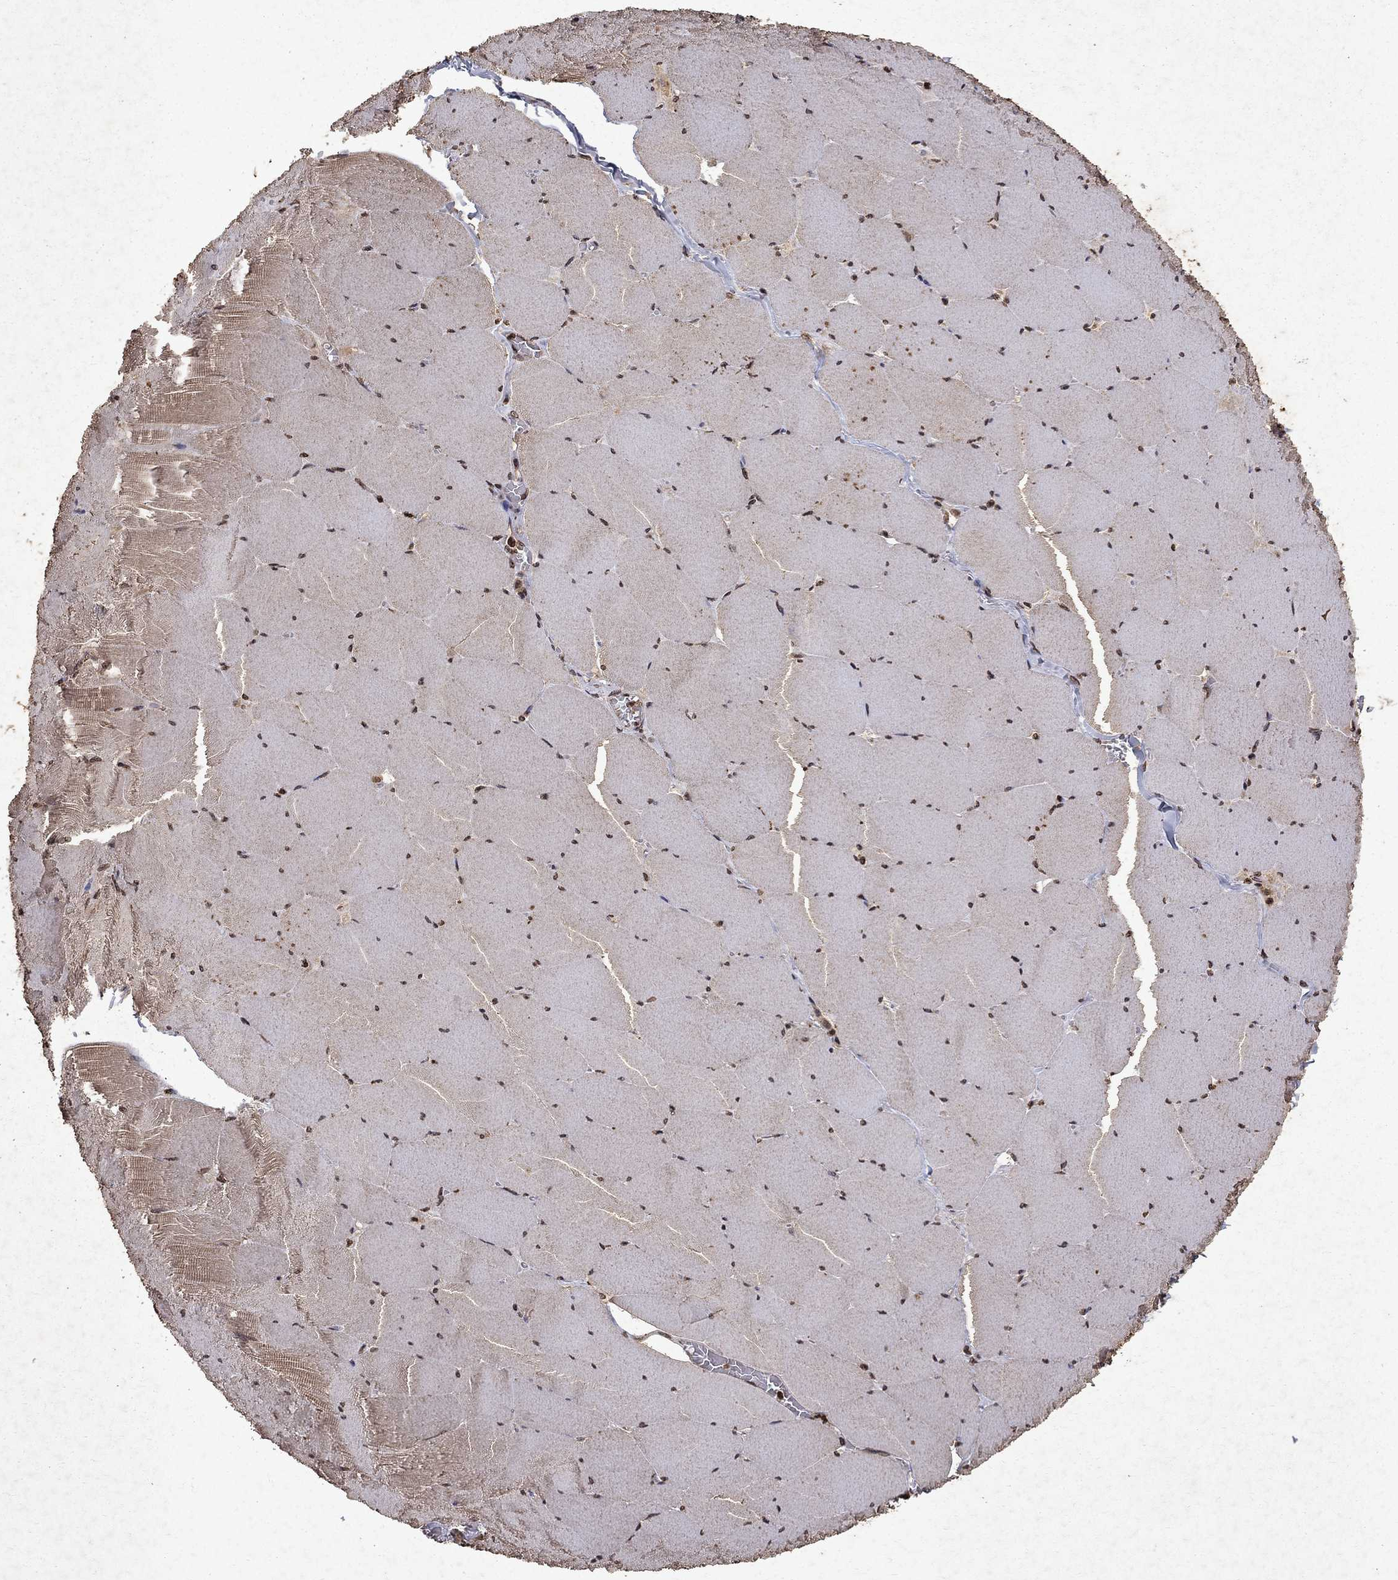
{"staining": {"intensity": "moderate", "quantity": "25%-75%", "location": "cytoplasmic/membranous,nuclear"}, "tissue": "skeletal muscle", "cell_type": "Myocytes", "image_type": "normal", "snomed": [{"axis": "morphology", "description": "Normal tissue, NOS"}, {"axis": "morphology", "description": "Malignant melanoma, Metastatic site"}, {"axis": "topography", "description": "Skeletal muscle"}], "caption": "IHC staining of benign skeletal muscle, which reveals medium levels of moderate cytoplasmic/membranous,nuclear positivity in approximately 25%-75% of myocytes indicating moderate cytoplasmic/membranous,nuclear protein expression. The staining was performed using DAB (brown) for protein detection and nuclei were counterstained in hematoxylin (blue).", "gene": "PIN4", "patient": {"sex": "male", "age": 50}}